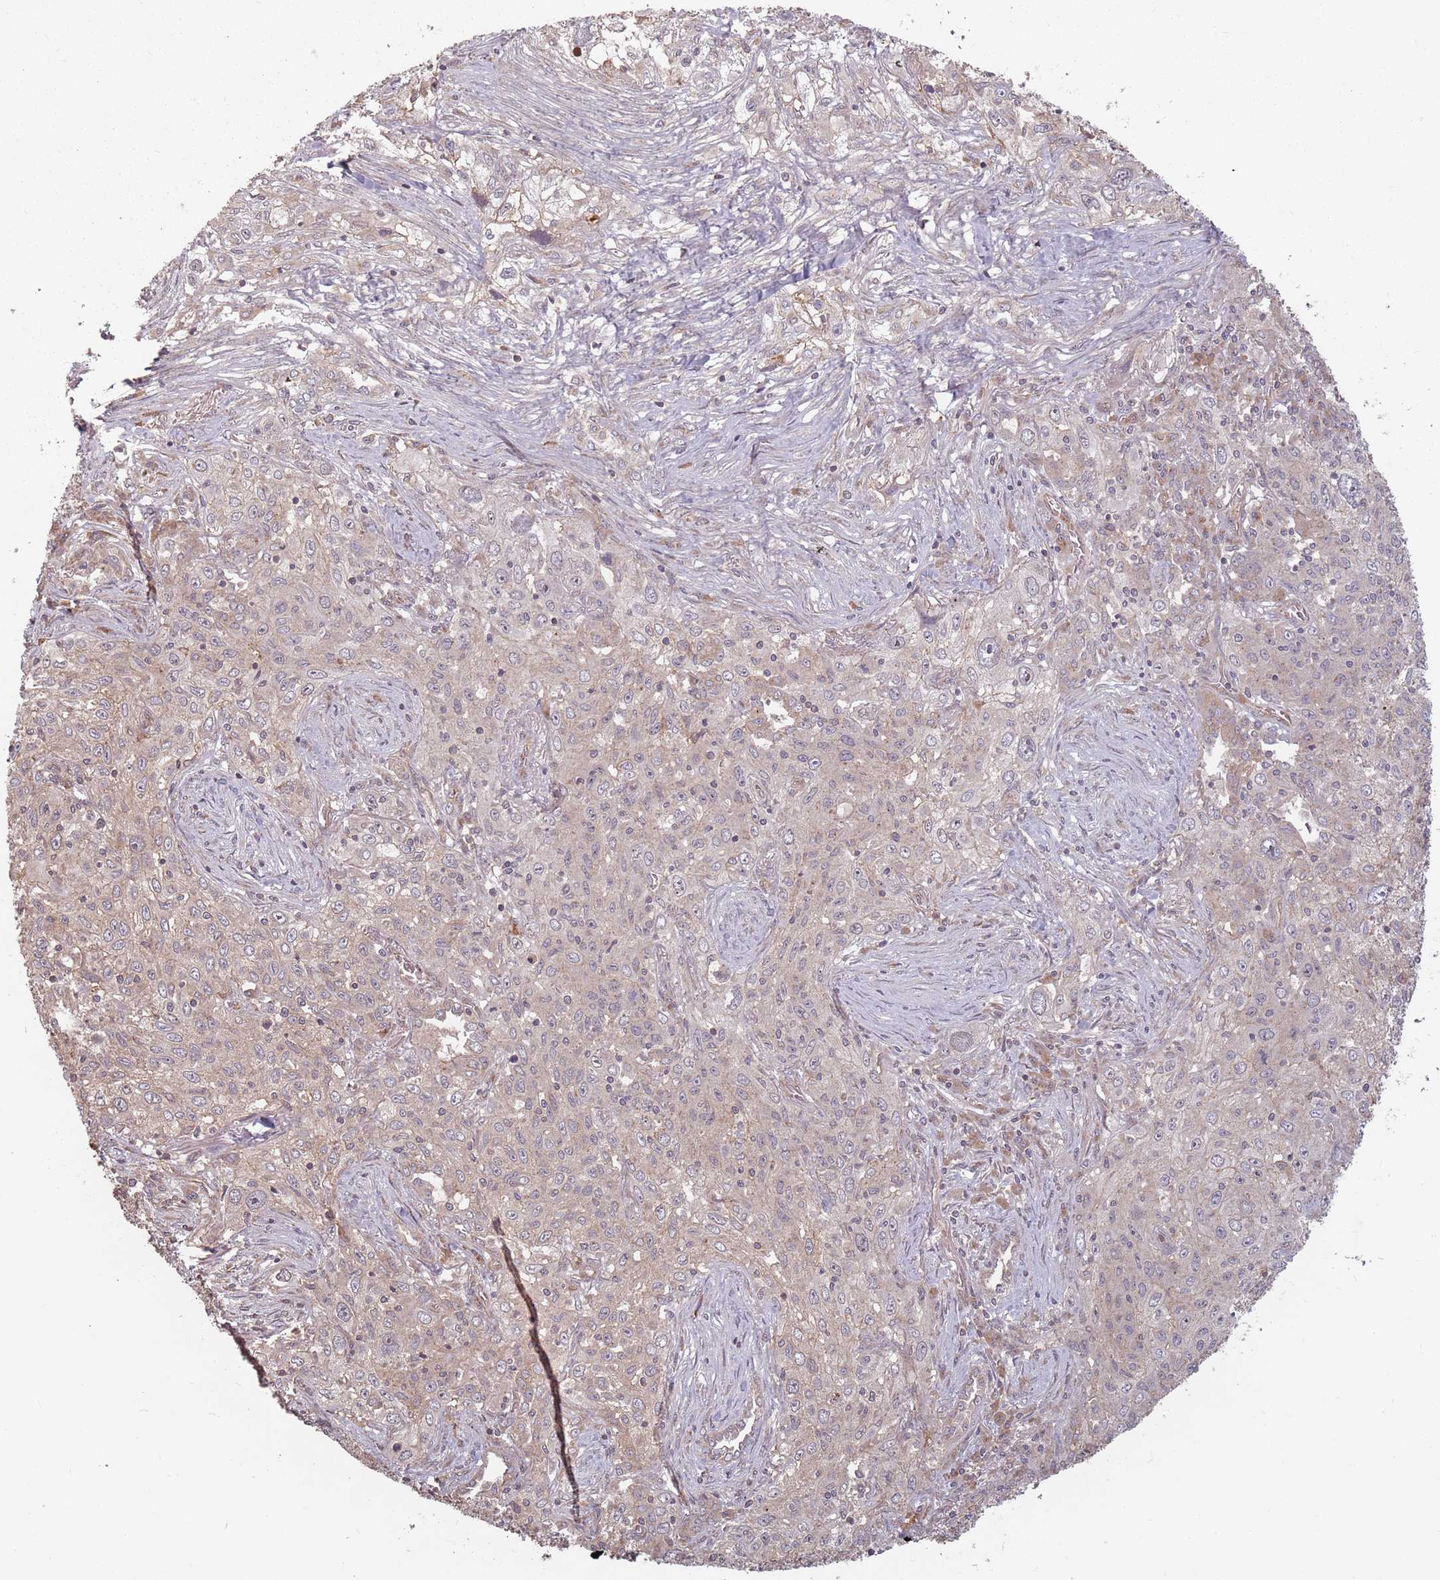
{"staining": {"intensity": "weak", "quantity": "<25%", "location": "cytoplasmic/membranous"}, "tissue": "lung cancer", "cell_type": "Tumor cells", "image_type": "cancer", "snomed": [{"axis": "morphology", "description": "Squamous cell carcinoma, NOS"}, {"axis": "topography", "description": "Lung"}], "caption": "Histopathology image shows no significant protein positivity in tumor cells of squamous cell carcinoma (lung).", "gene": "C3orf14", "patient": {"sex": "female", "age": 69}}